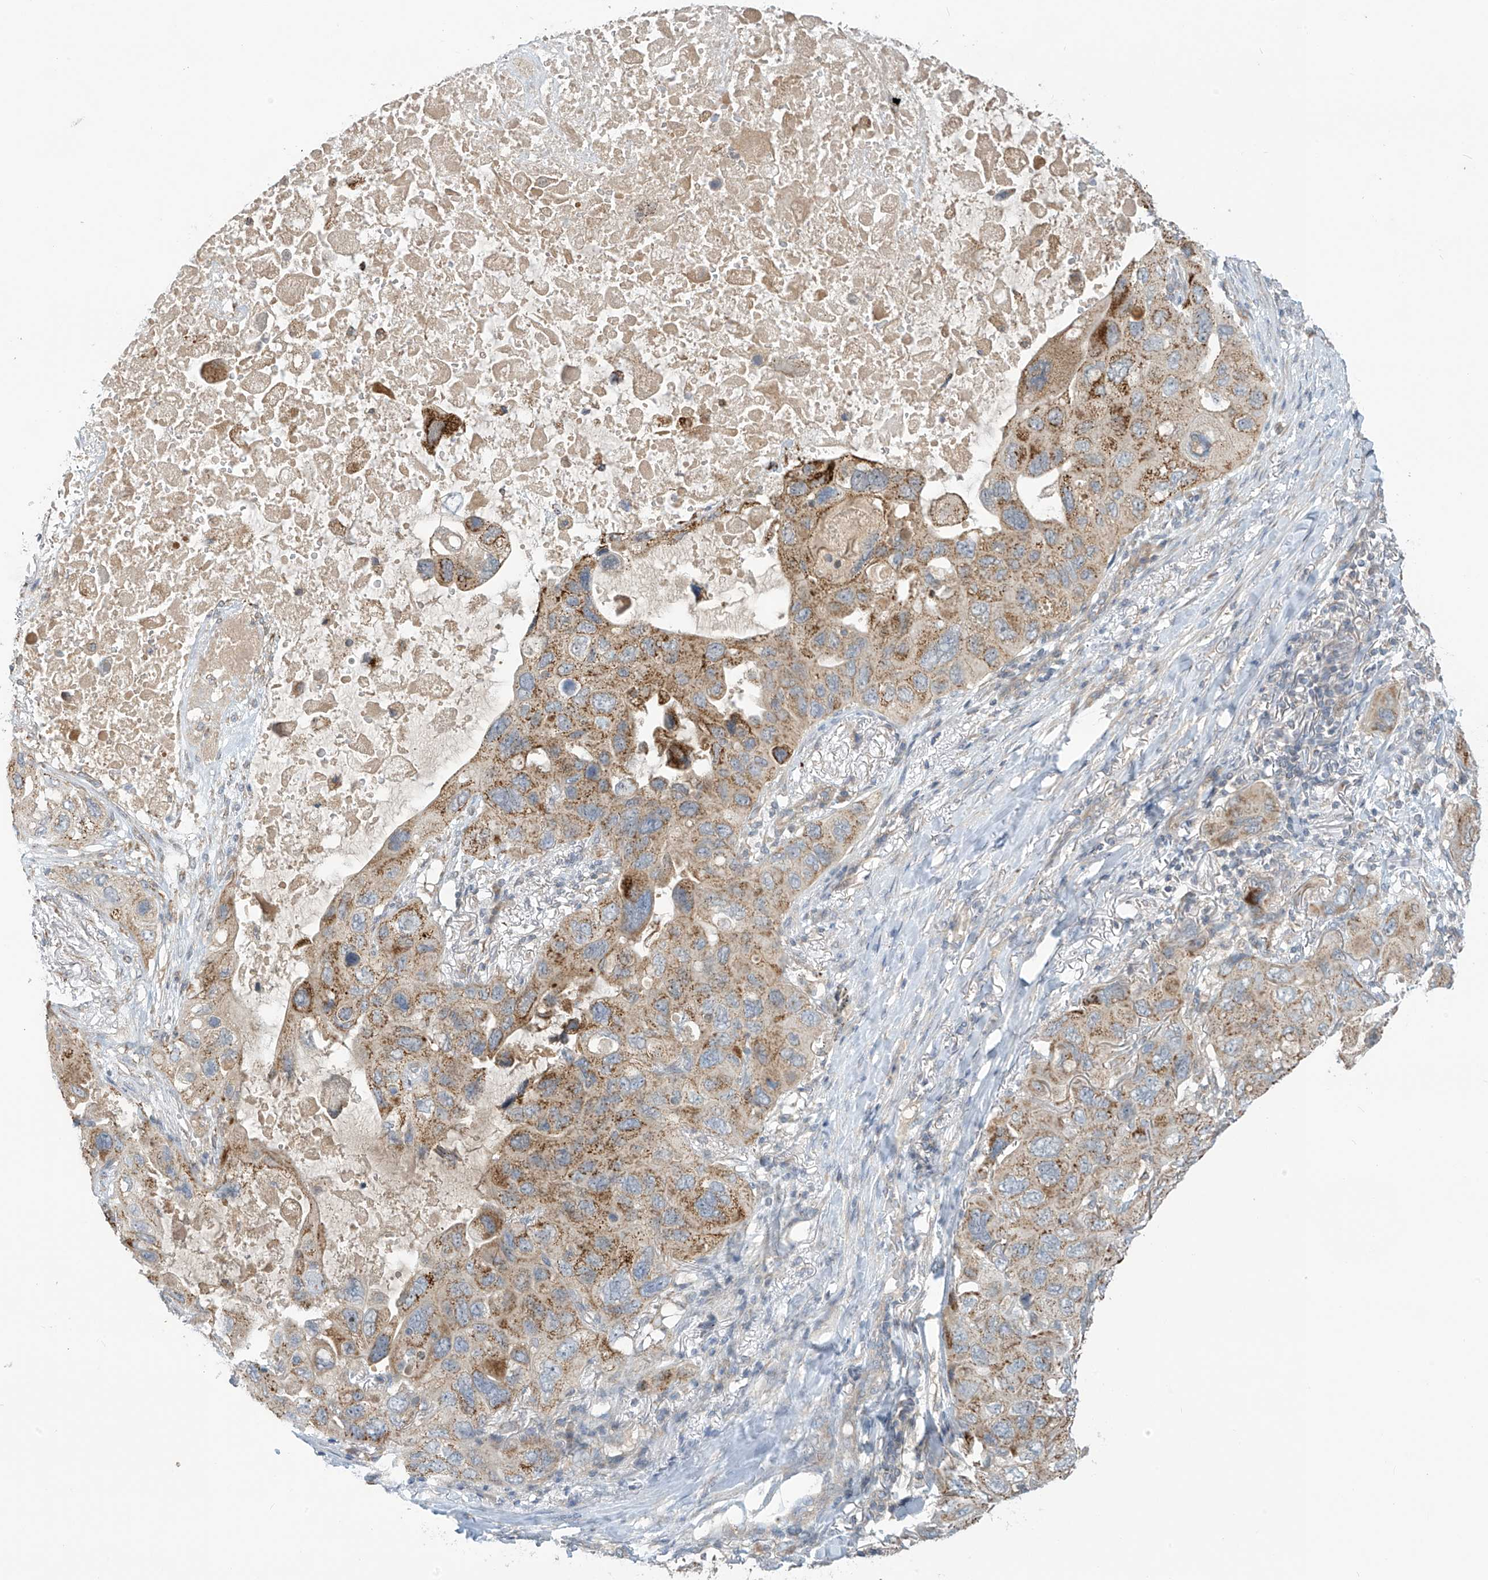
{"staining": {"intensity": "moderate", "quantity": ">75%", "location": "cytoplasmic/membranous"}, "tissue": "lung cancer", "cell_type": "Tumor cells", "image_type": "cancer", "snomed": [{"axis": "morphology", "description": "Squamous cell carcinoma, NOS"}, {"axis": "topography", "description": "Lung"}], "caption": "Protein expression by immunohistochemistry reveals moderate cytoplasmic/membranous expression in approximately >75% of tumor cells in squamous cell carcinoma (lung).", "gene": "SCGB1D2", "patient": {"sex": "female", "age": 73}}